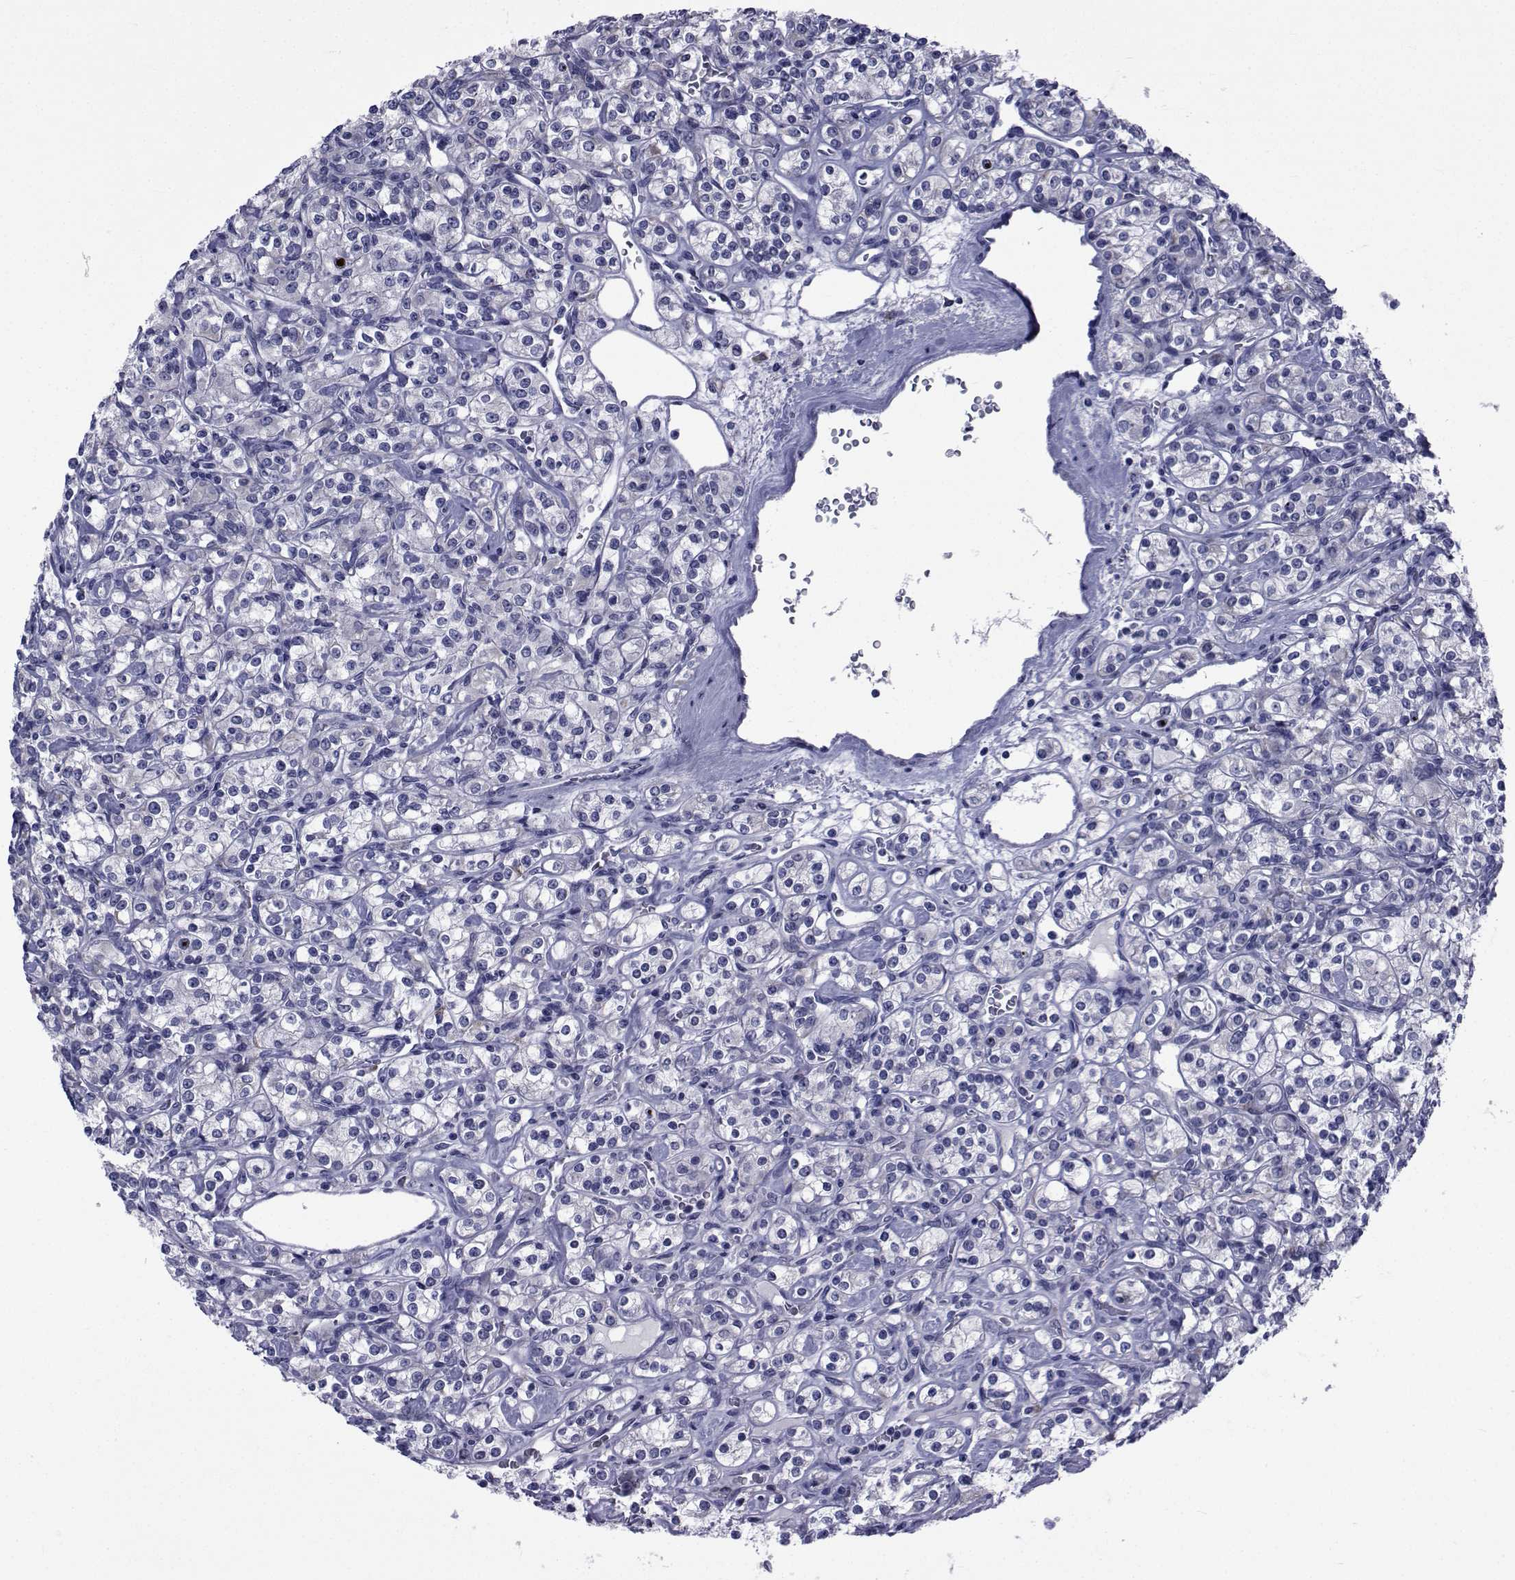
{"staining": {"intensity": "negative", "quantity": "none", "location": "none"}, "tissue": "renal cancer", "cell_type": "Tumor cells", "image_type": "cancer", "snomed": [{"axis": "morphology", "description": "Adenocarcinoma, NOS"}, {"axis": "topography", "description": "Kidney"}], "caption": "The image displays no staining of tumor cells in renal adenocarcinoma.", "gene": "ROPN1", "patient": {"sex": "male", "age": 77}}